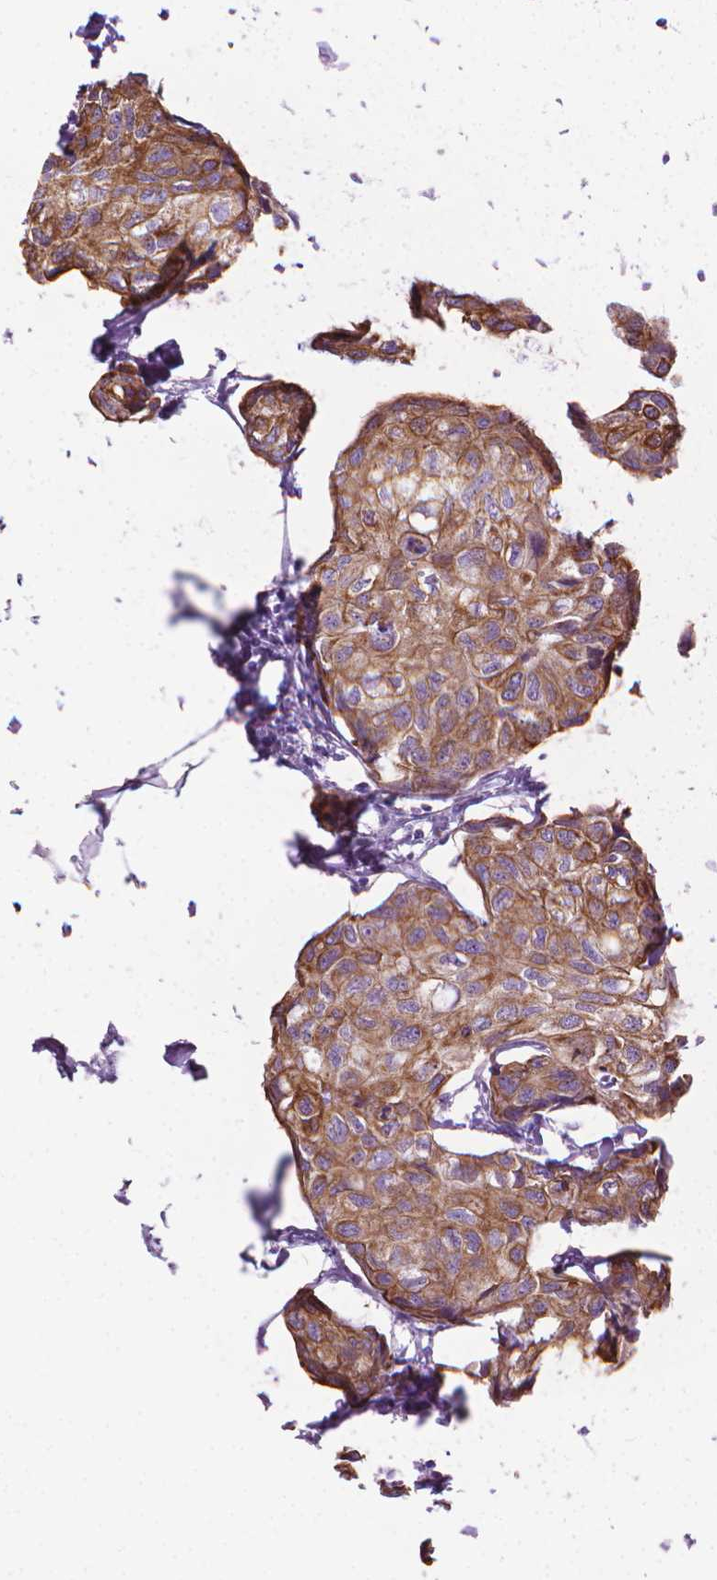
{"staining": {"intensity": "moderate", "quantity": ">75%", "location": "cytoplasmic/membranous"}, "tissue": "breast cancer", "cell_type": "Tumor cells", "image_type": "cancer", "snomed": [{"axis": "morphology", "description": "Duct carcinoma"}, {"axis": "topography", "description": "Breast"}], "caption": "IHC (DAB) staining of breast cancer (invasive ductal carcinoma) shows moderate cytoplasmic/membranous protein expression in about >75% of tumor cells.", "gene": "HTR2B", "patient": {"sex": "female", "age": 80}}